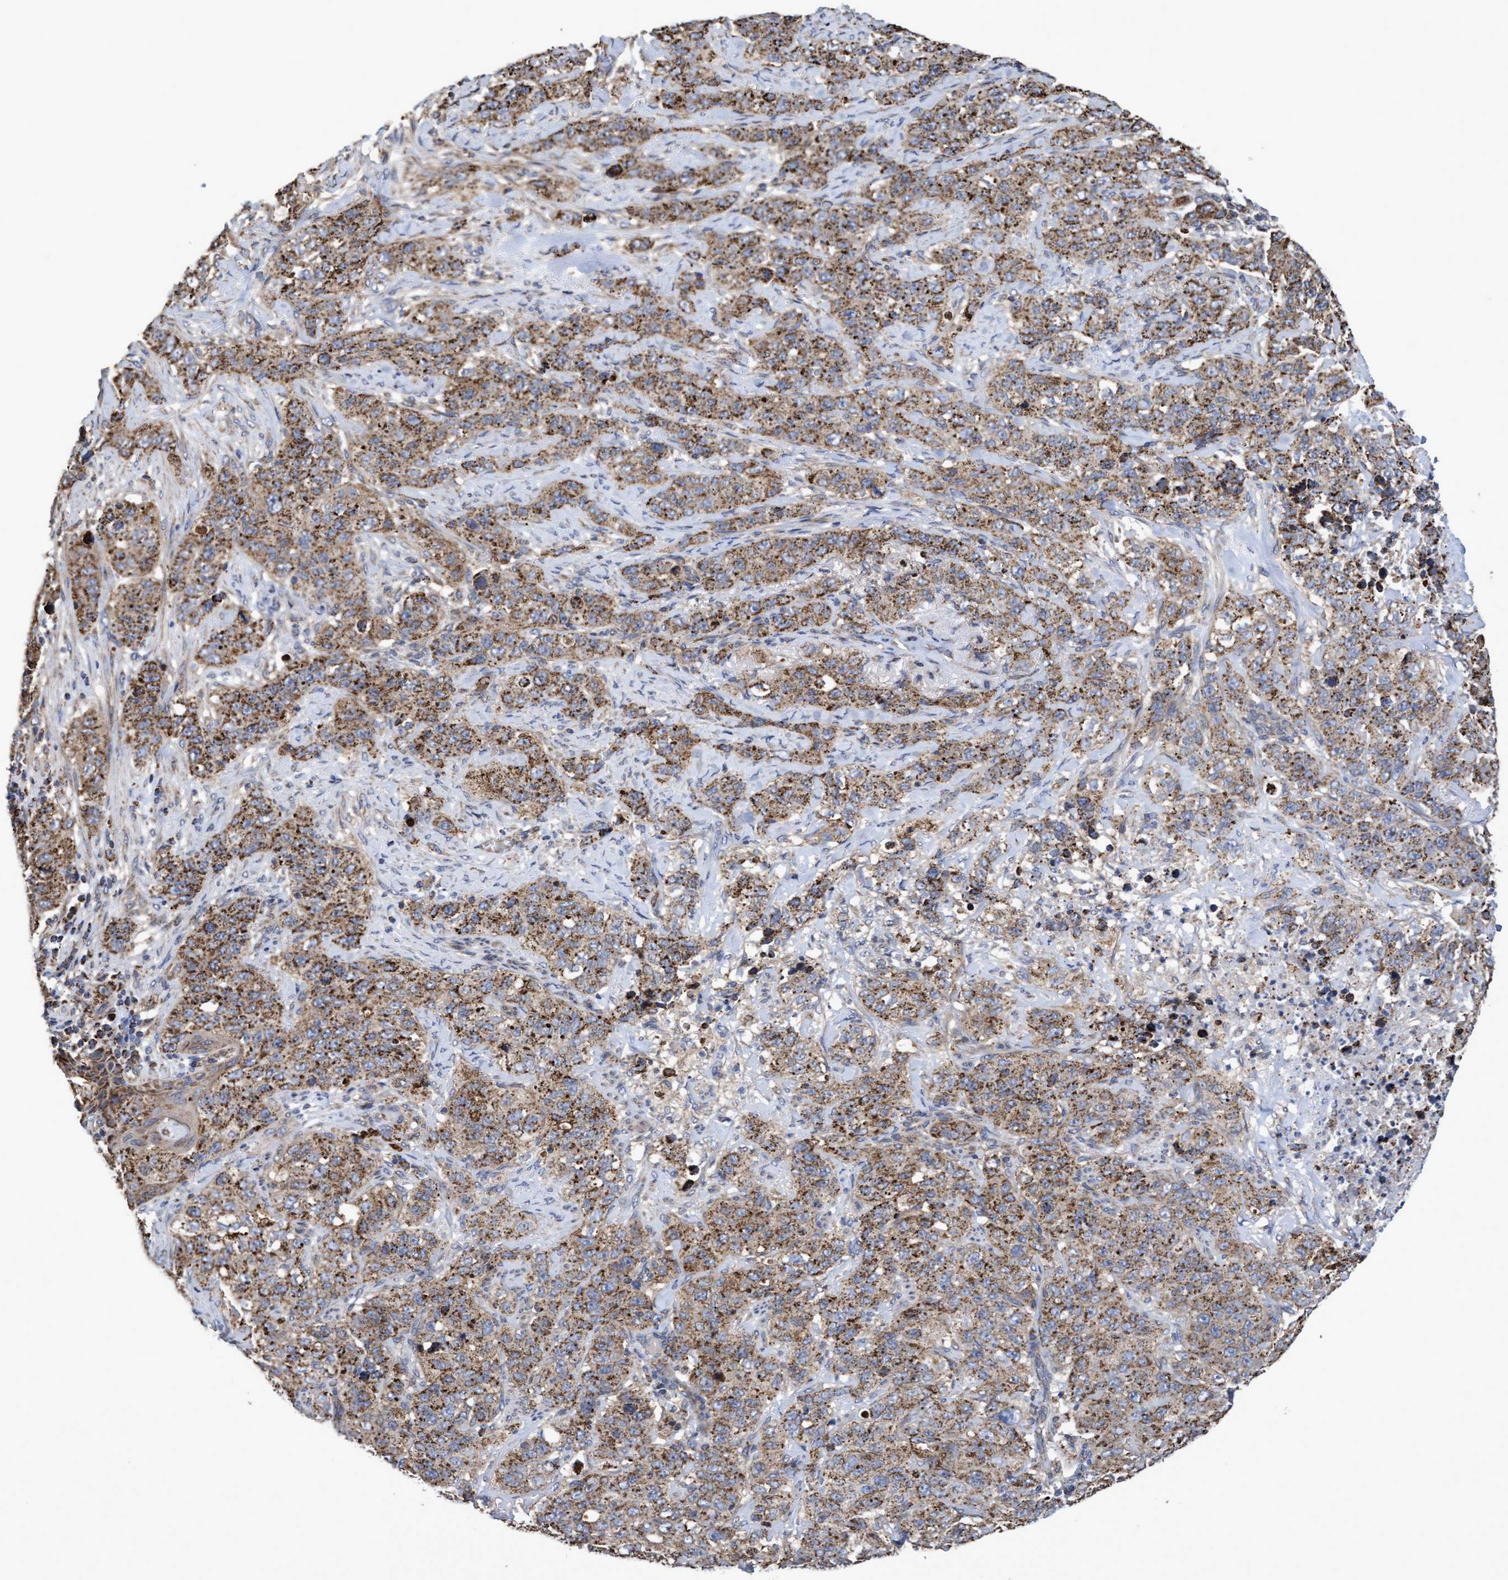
{"staining": {"intensity": "moderate", "quantity": ">75%", "location": "cytoplasmic/membranous"}, "tissue": "stomach cancer", "cell_type": "Tumor cells", "image_type": "cancer", "snomed": [{"axis": "morphology", "description": "Adenocarcinoma, NOS"}, {"axis": "topography", "description": "Stomach"}], "caption": "Stomach cancer (adenocarcinoma) stained with a brown dye reveals moderate cytoplasmic/membranous positive expression in approximately >75% of tumor cells.", "gene": "COBL", "patient": {"sex": "male", "age": 48}}